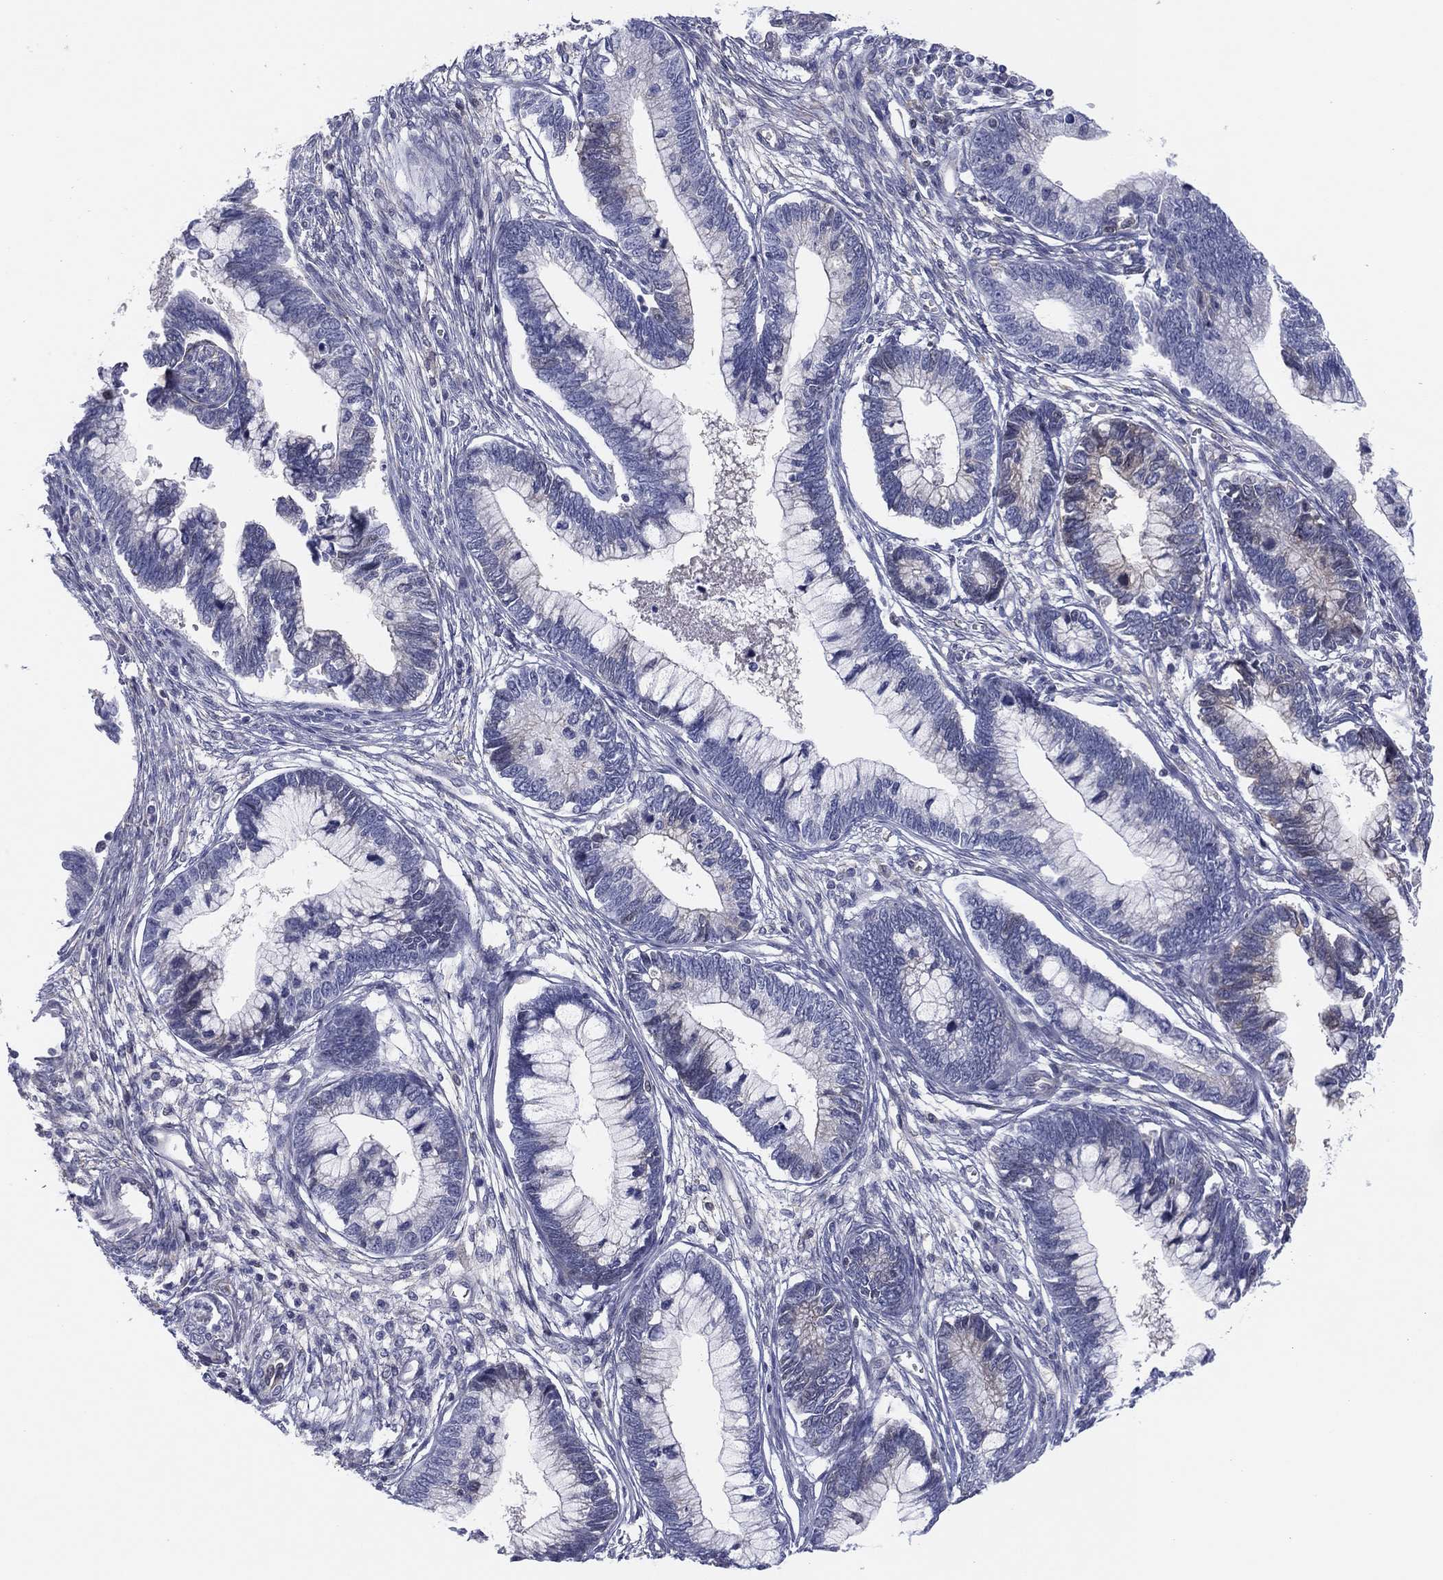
{"staining": {"intensity": "weak", "quantity": "<25%", "location": "cytoplasmic/membranous"}, "tissue": "cervical cancer", "cell_type": "Tumor cells", "image_type": "cancer", "snomed": [{"axis": "morphology", "description": "Adenocarcinoma, NOS"}, {"axis": "topography", "description": "Cervix"}], "caption": "This is a micrograph of IHC staining of cervical cancer, which shows no positivity in tumor cells. The staining is performed using DAB brown chromogen with nuclei counter-stained in using hematoxylin.", "gene": "MLF1", "patient": {"sex": "female", "age": 44}}